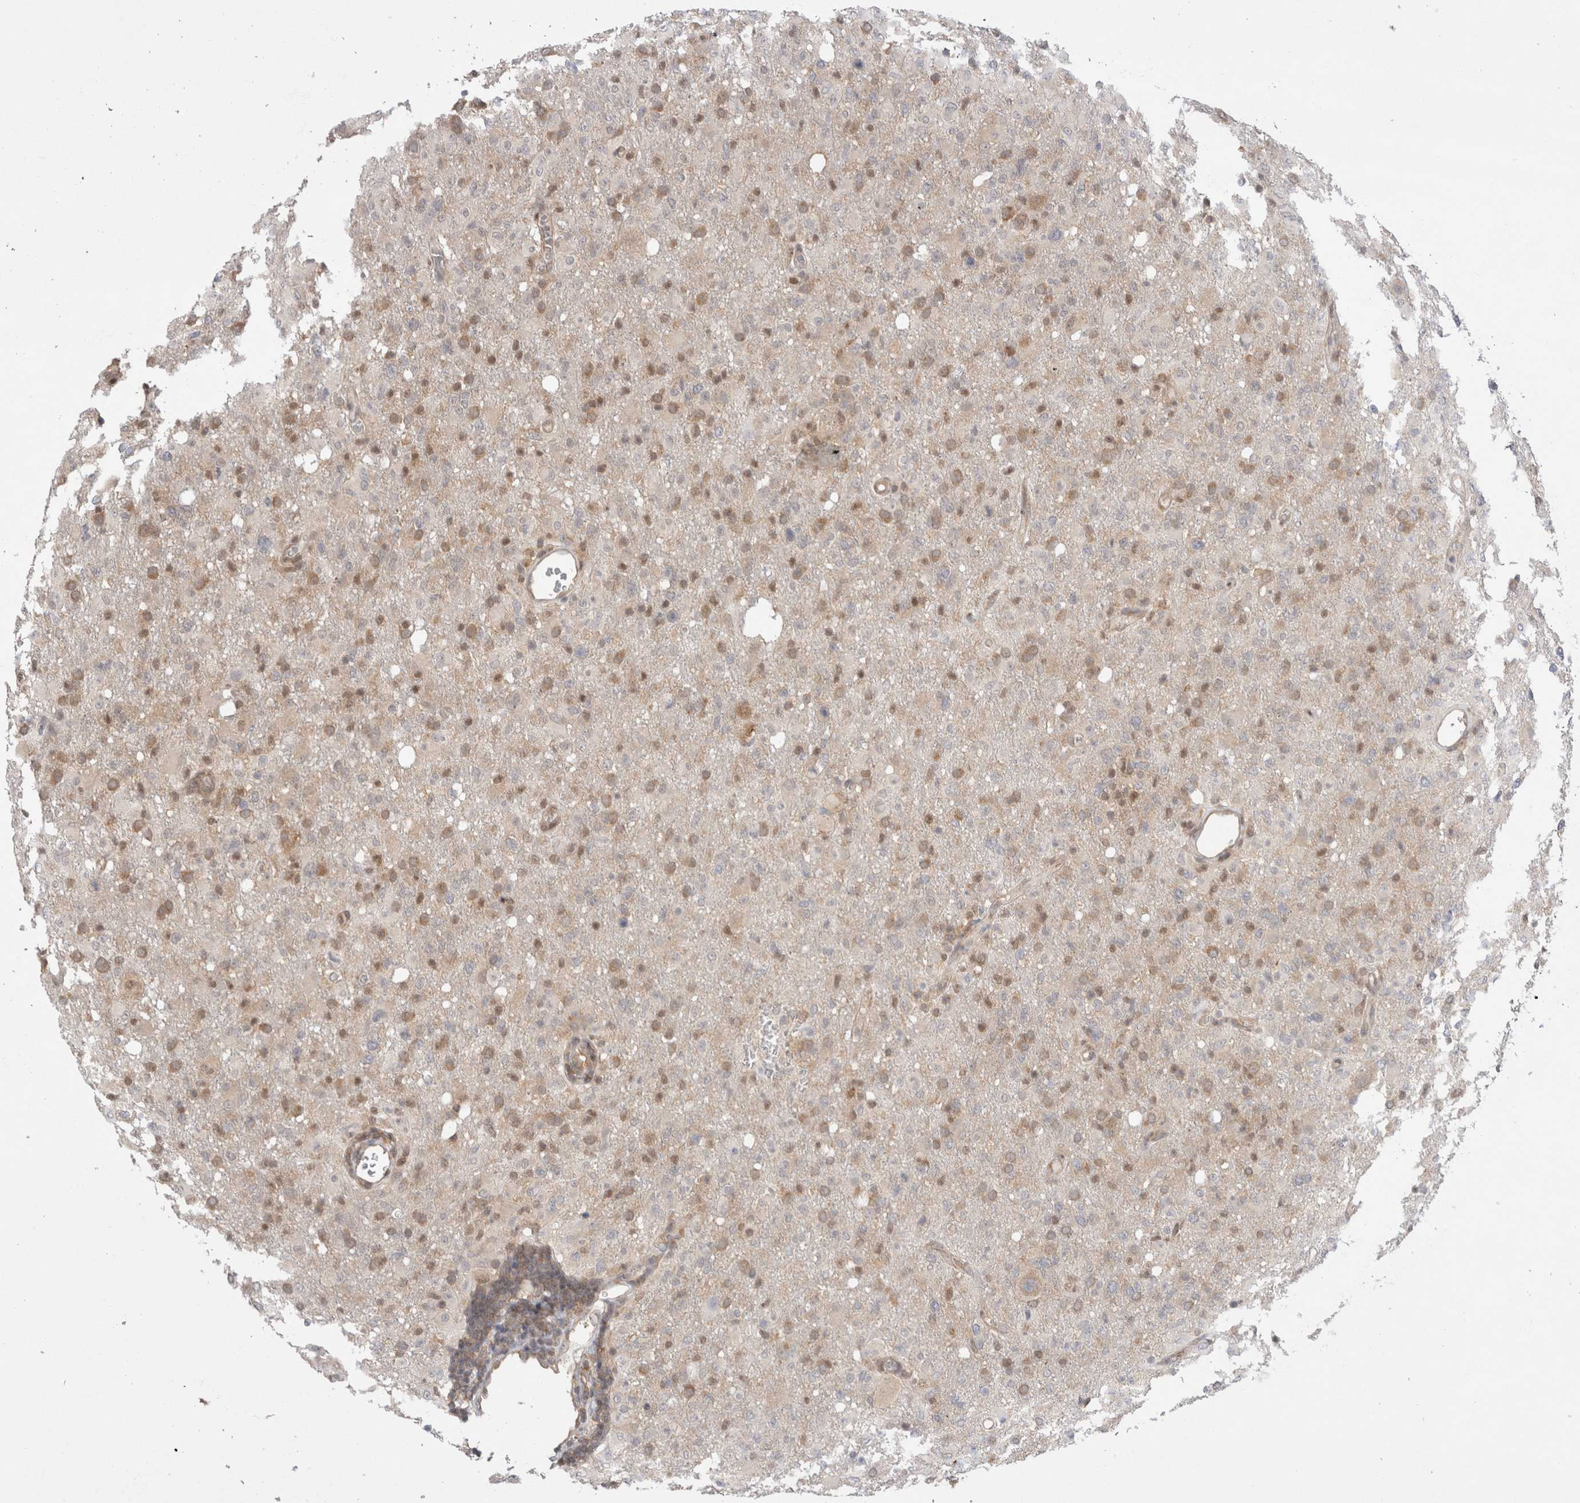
{"staining": {"intensity": "moderate", "quantity": "25%-75%", "location": "cytoplasmic/membranous,nuclear"}, "tissue": "glioma", "cell_type": "Tumor cells", "image_type": "cancer", "snomed": [{"axis": "morphology", "description": "Glioma, malignant, High grade"}, {"axis": "topography", "description": "Brain"}], "caption": "DAB immunohistochemical staining of glioma shows moderate cytoplasmic/membranous and nuclear protein positivity in approximately 25%-75% of tumor cells. (Stains: DAB in brown, nuclei in blue, Microscopy: brightfield microscopy at high magnification).", "gene": "EIF3E", "patient": {"sex": "female", "age": 57}}